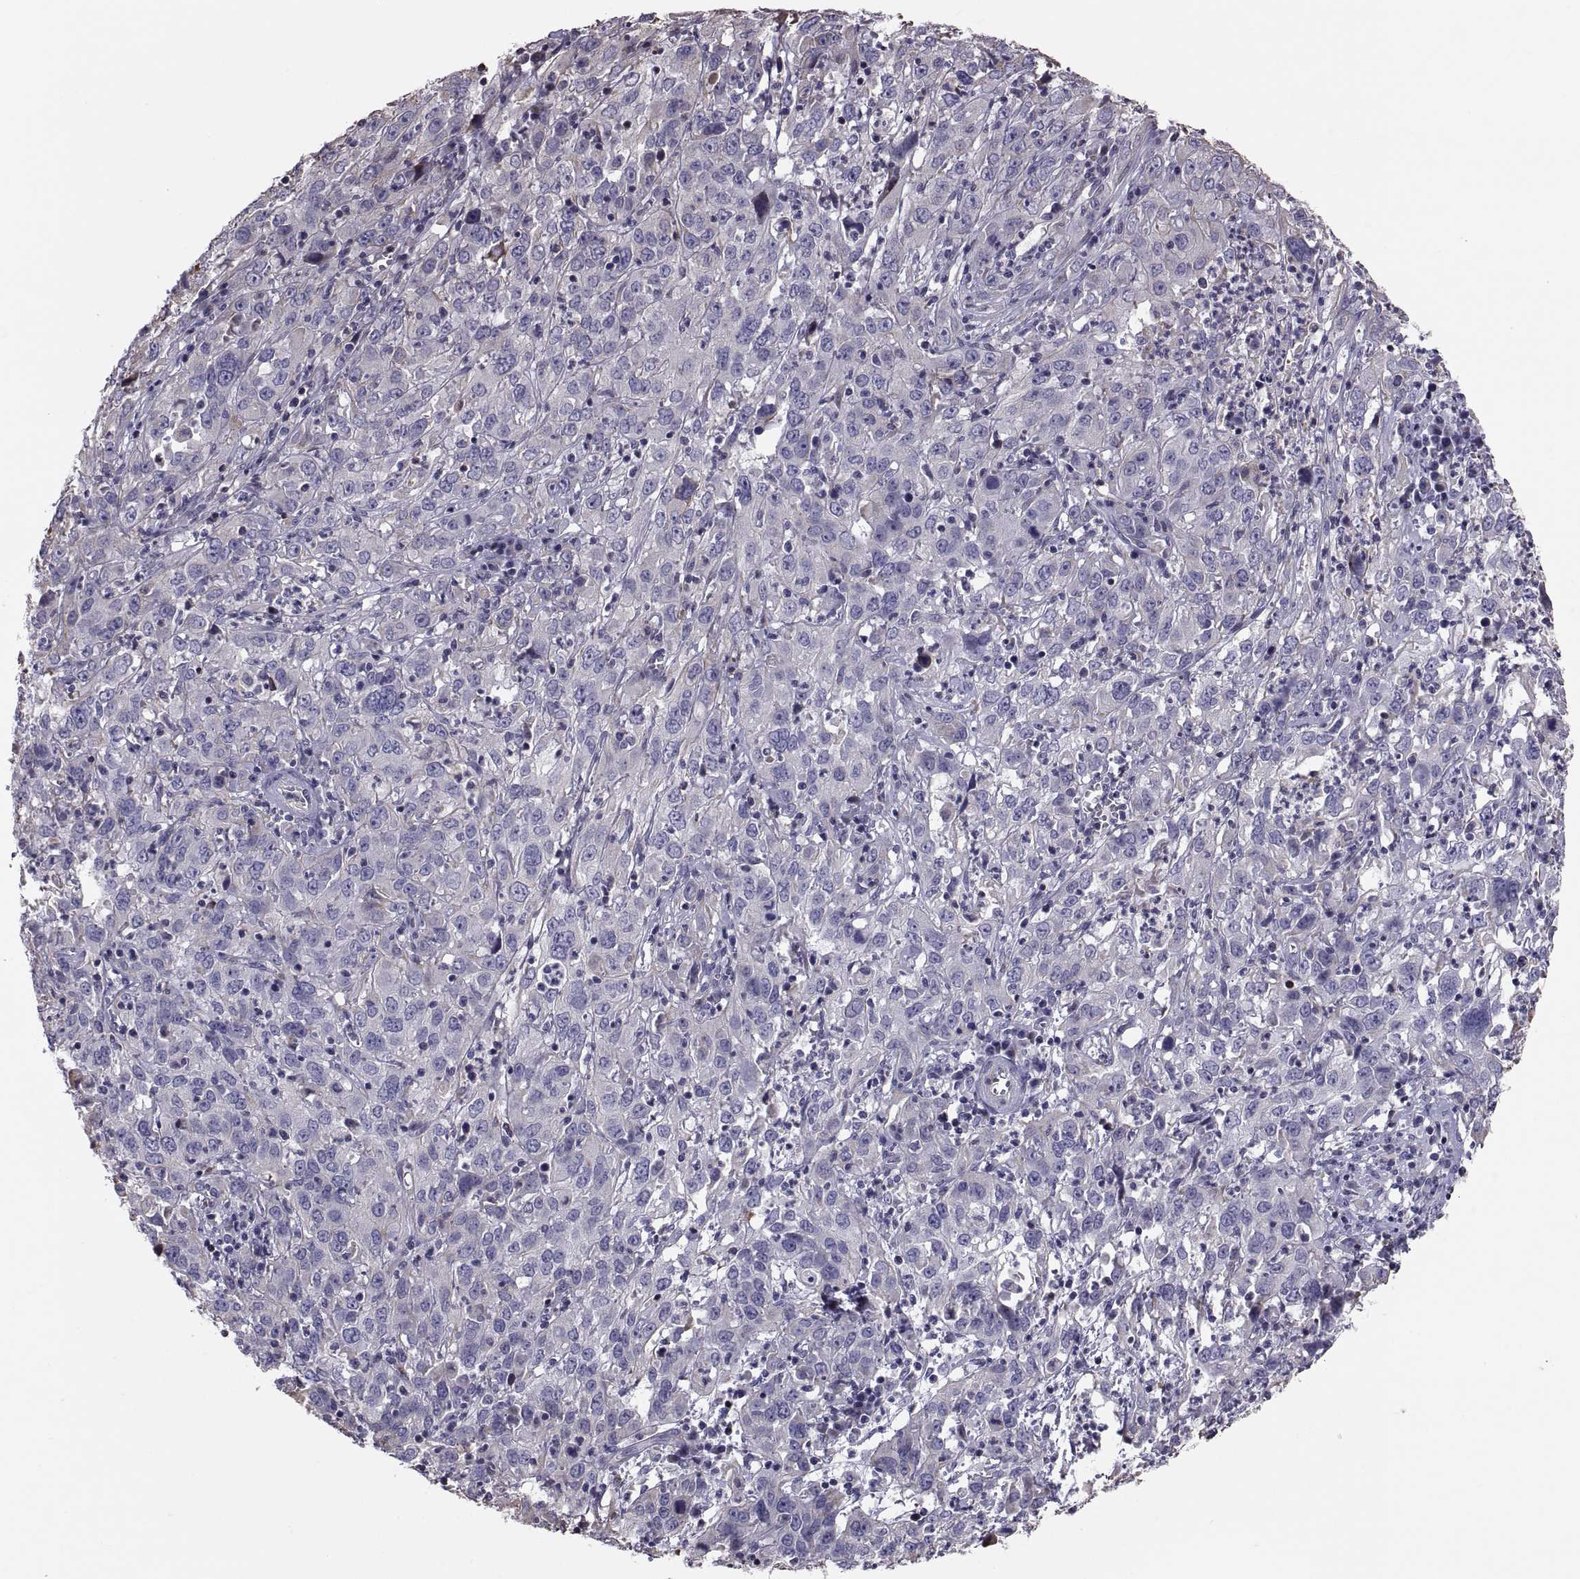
{"staining": {"intensity": "negative", "quantity": "none", "location": "none"}, "tissue": "cervical cancer", "cell_type": "Tumor cells", "image_type": "cancer", "snomed": [{"axis": "morphology", "description": "Squamous cell carcinoma, NOS"}, {"axis": "topography", "description": "Cervix"}], "caption": "Tumor cells are negative for protein expression in human cervical squamous cell carcinoma.", "gene": "ANO1", "patient": {"sex": "female", "age": 32}}